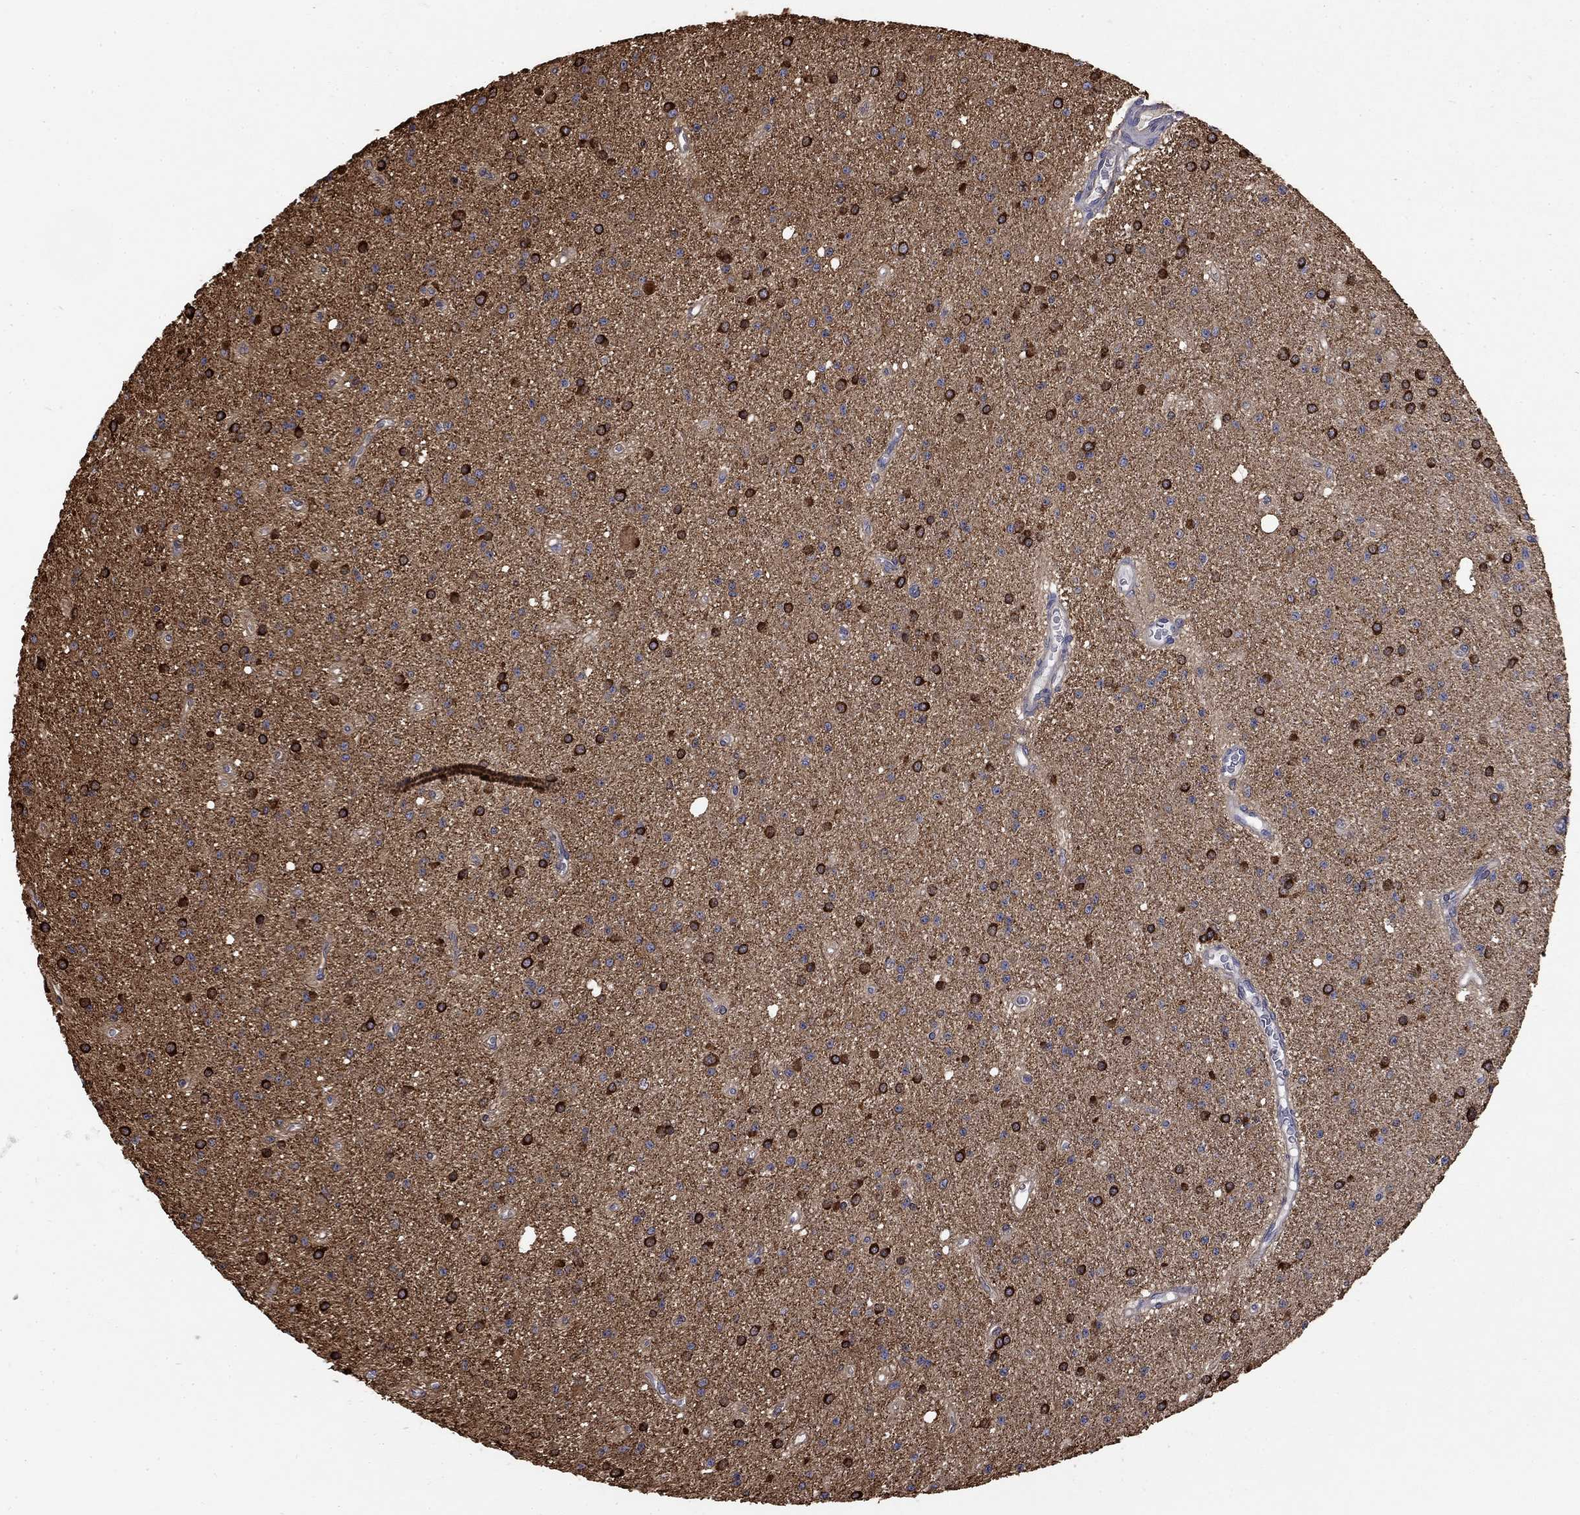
{"staining": {"intensity": "strong", "quantity": "25%-75%", "location": "cytoplasmic/membranous"}, "tissue": "glioma", "cell_type": "Tumor cells", "image_type": "cancer", "snomed": [{"axis": "morphology", "description": "Glioma, malignant, Low grade"}, {"axis": "topography", "description": "Brain"}], "caption": "Immunohistochemical staining of low-grade glioma (malignant) shows high levels of strong cytoplasmic/membranous positivity in approximately 25%-75% of tumor cells.", "gene": "DPYSL2", "patient": {"sex": "male", "age": 27}}